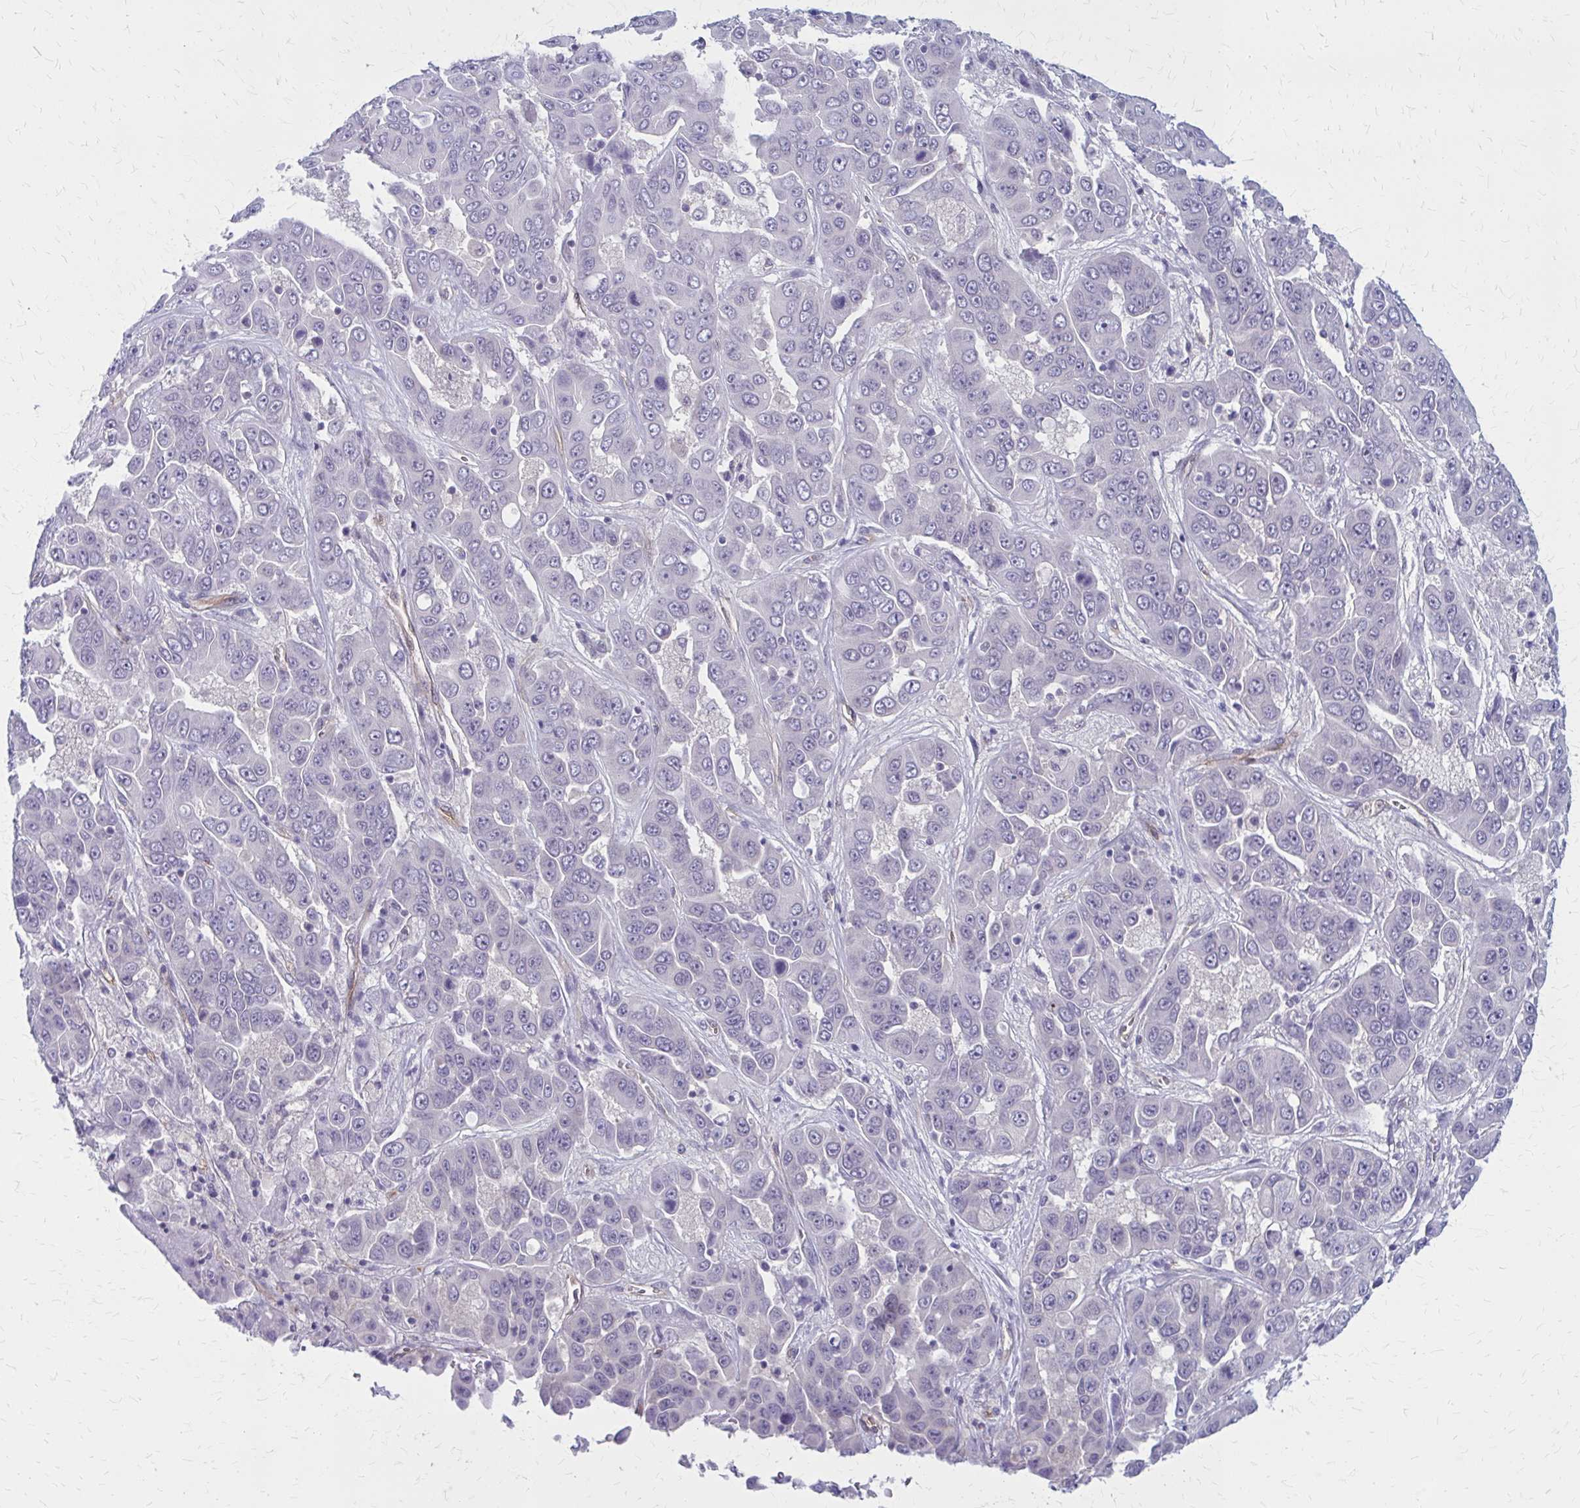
{"staining": {"intensity": "negative", "quantity": "none", "location": "none"}, "tissue": "liver cancer", "cell_type": "Tumor cells", "image_type": "cancer", "snomed": [{"axis": "morphology", "description": "Cholangiocarcinoma"}, {"axis": "topography", "description": "Liver"}], "caption": "A high-resolution micrograph shows immunohistochemistry (IHC) staining of liver cancer (cholangiocarcinoma), which reveals no significant expression in tumor cells.", "gene": "CLIC2", "patient": {"sex": "female", "age": 52}}